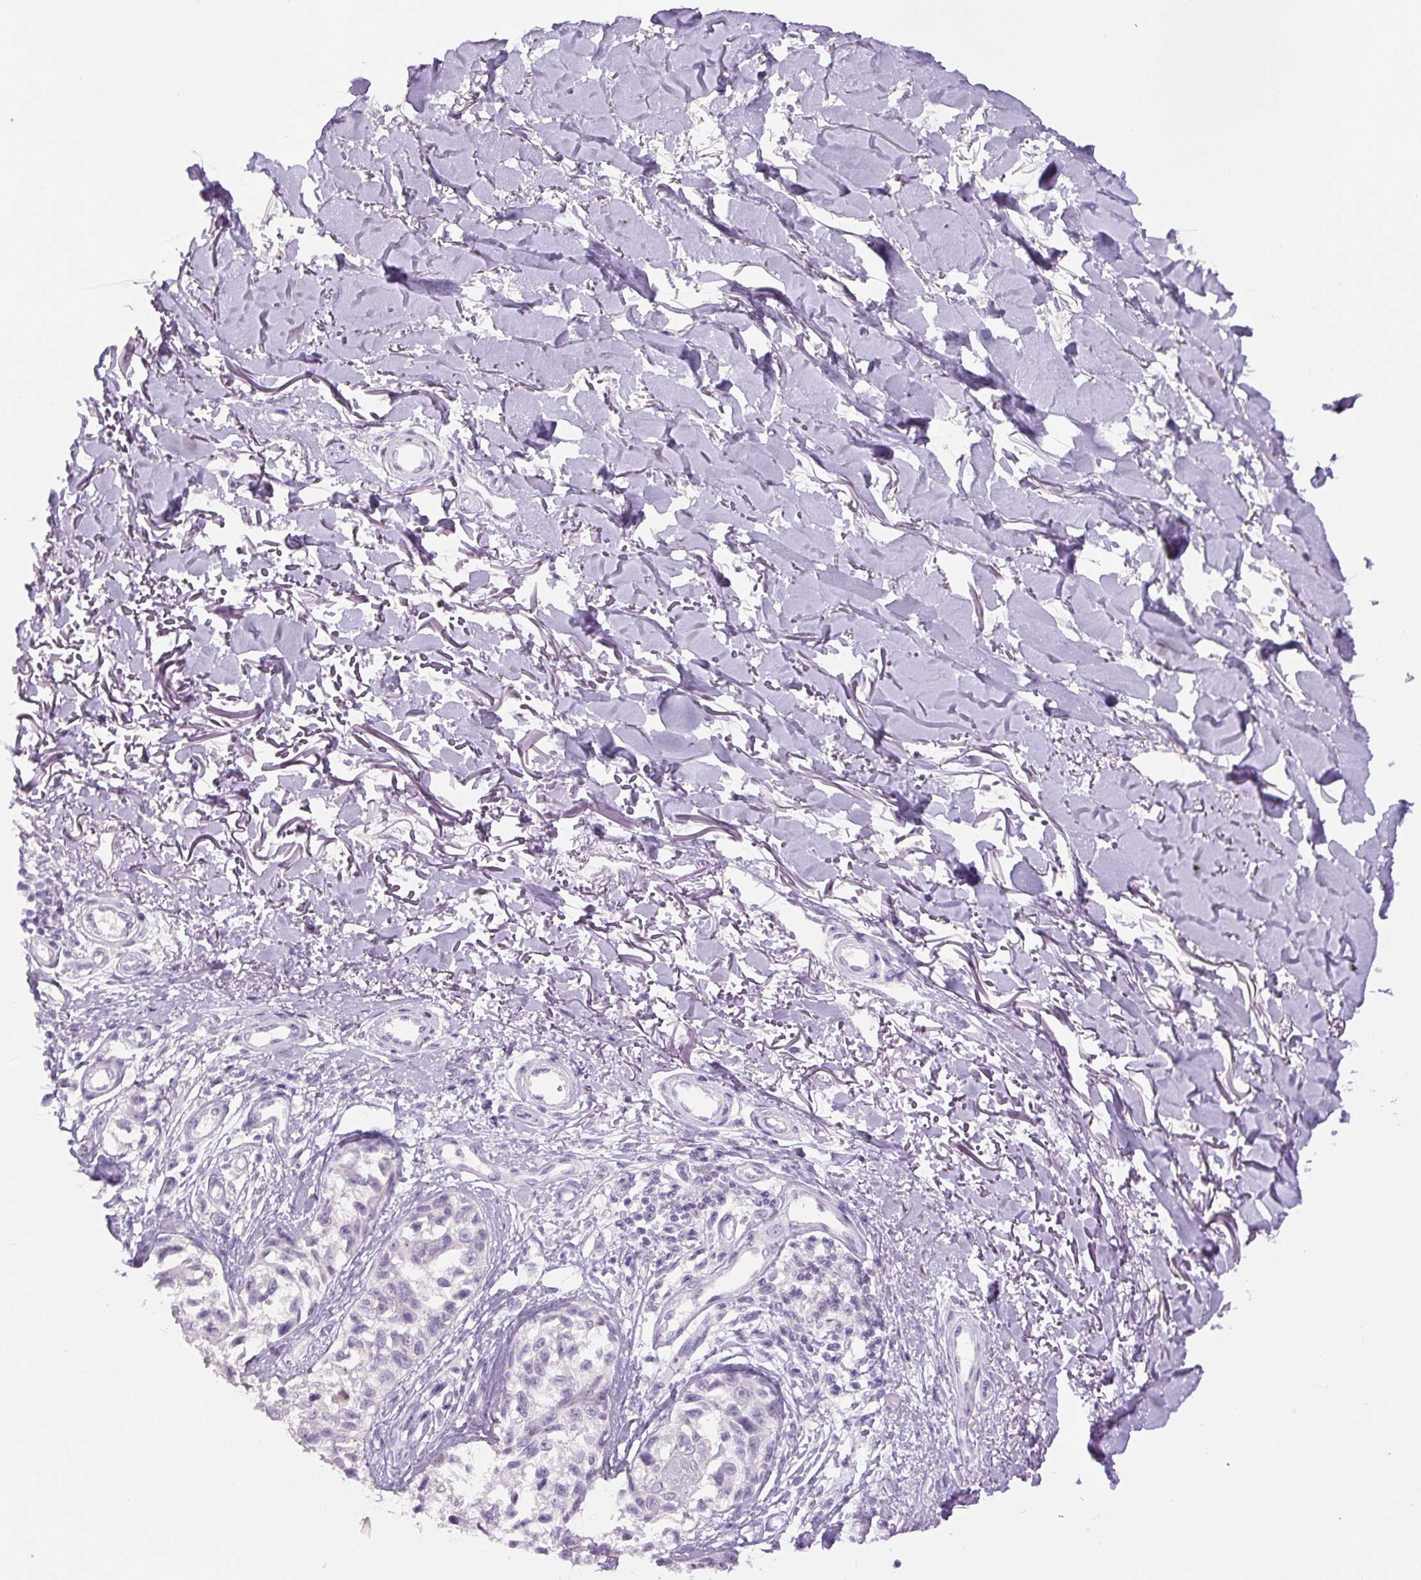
{"staining": {"intensity": "negative", "quantity": "none", "location": "none"}, "tissue": "melanoma", "cell_type": "Tumor cells", "image_type": "cancer", "snomed": [{"axis": "morphology", "description": "Malignant melanoma, NOS"}, {"axis": "topography", "description": "Skin"}], "caption": "Histopathology image shows no protein positivity in tumor cells of melanoma tissue.", "gene": "SIX1", "patient": {"sex": "male", "age": 73}}